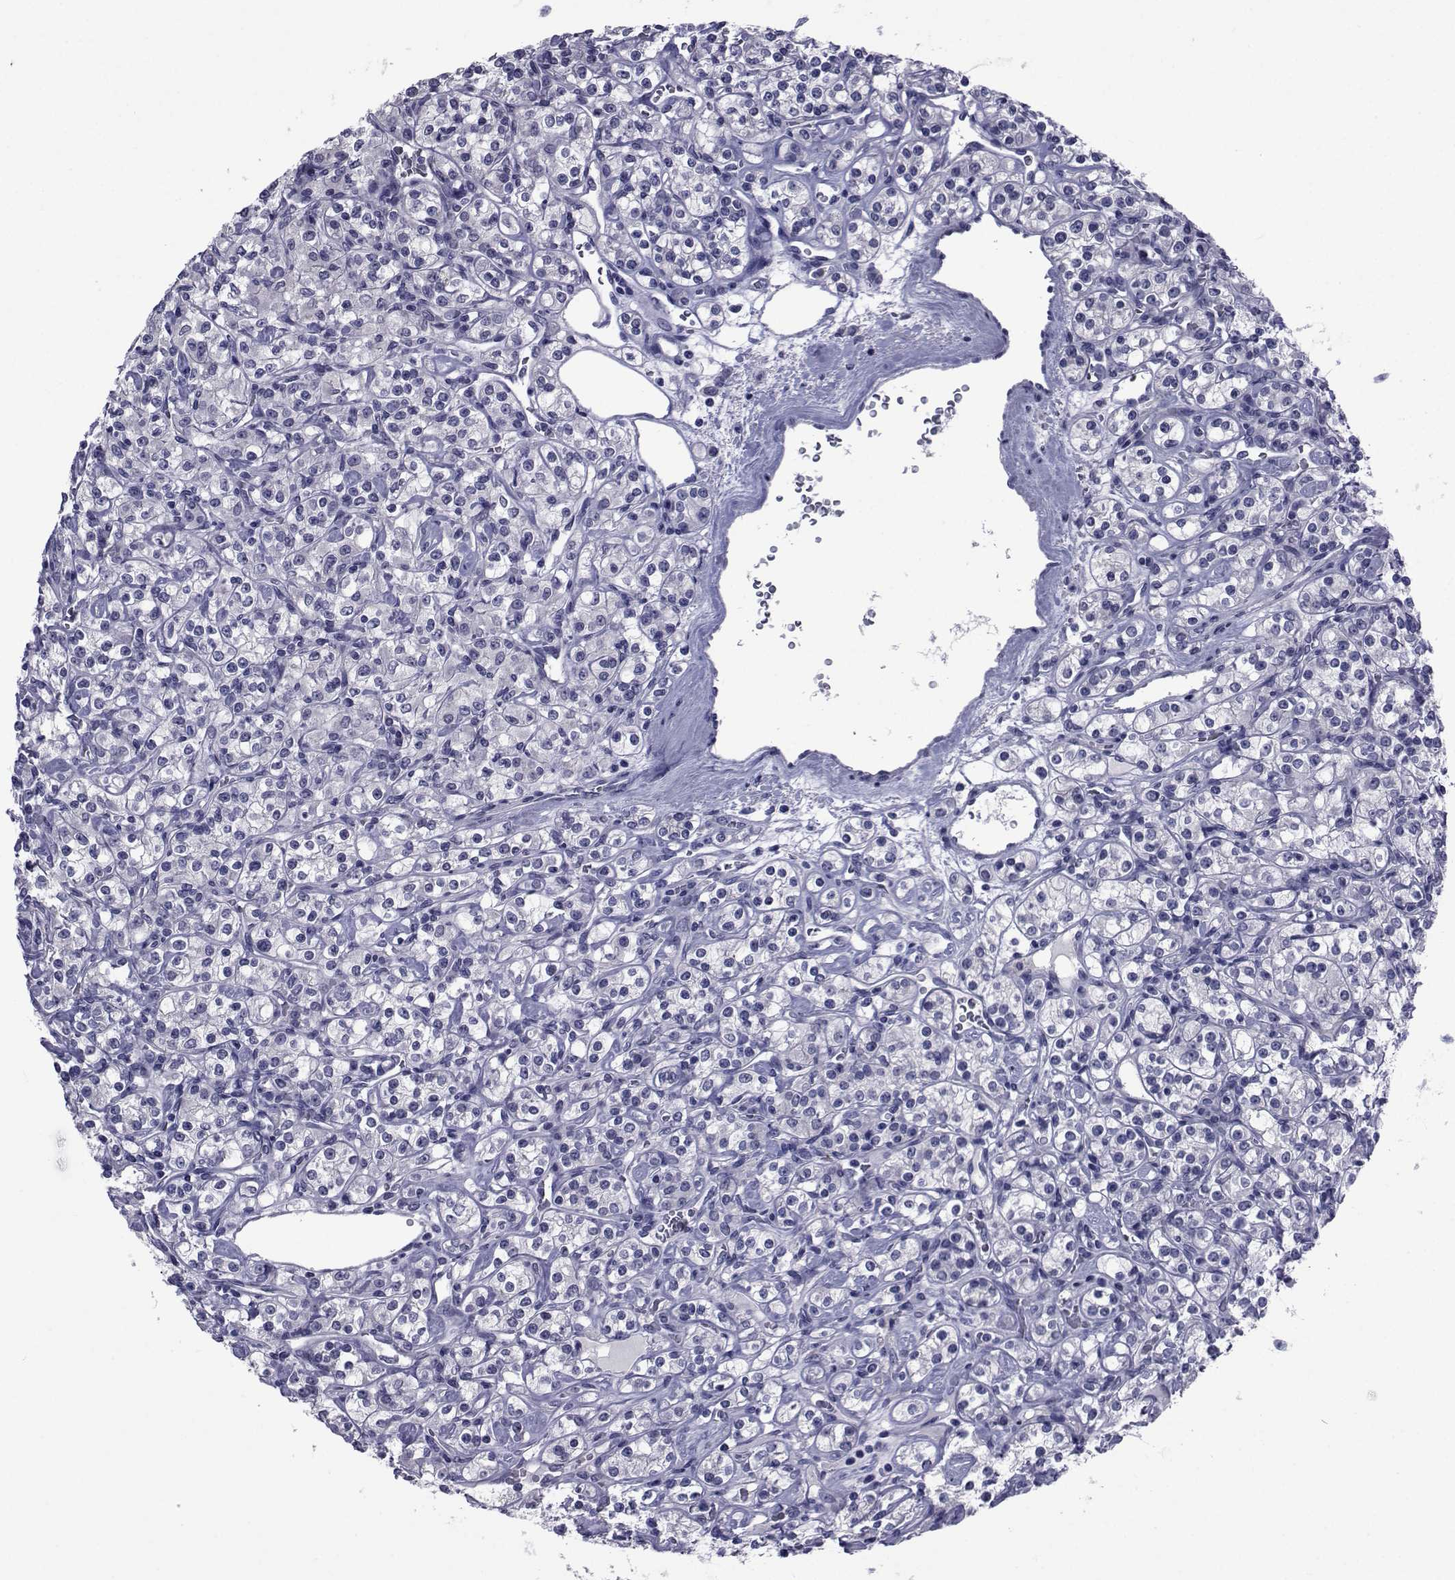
{"staining": {"intensity": "negative", "quantity": "none", "location": "none"}, "tissue": "renal cancer", "cell_type": "Tumor cells", "image_type": "cancer", "snomed": [{"axis": "morphology", "description": "Adenocarcinoma, NOS"}, {"axis": "topography", "description": "Kidney"}], "caption": "Histopathology image shows no protein staining in tumor cells of renal cancer (adenocarcinoma) tissue.", "gene": "SEMA5B", "patient": {"sex": "male", "age": 77}}